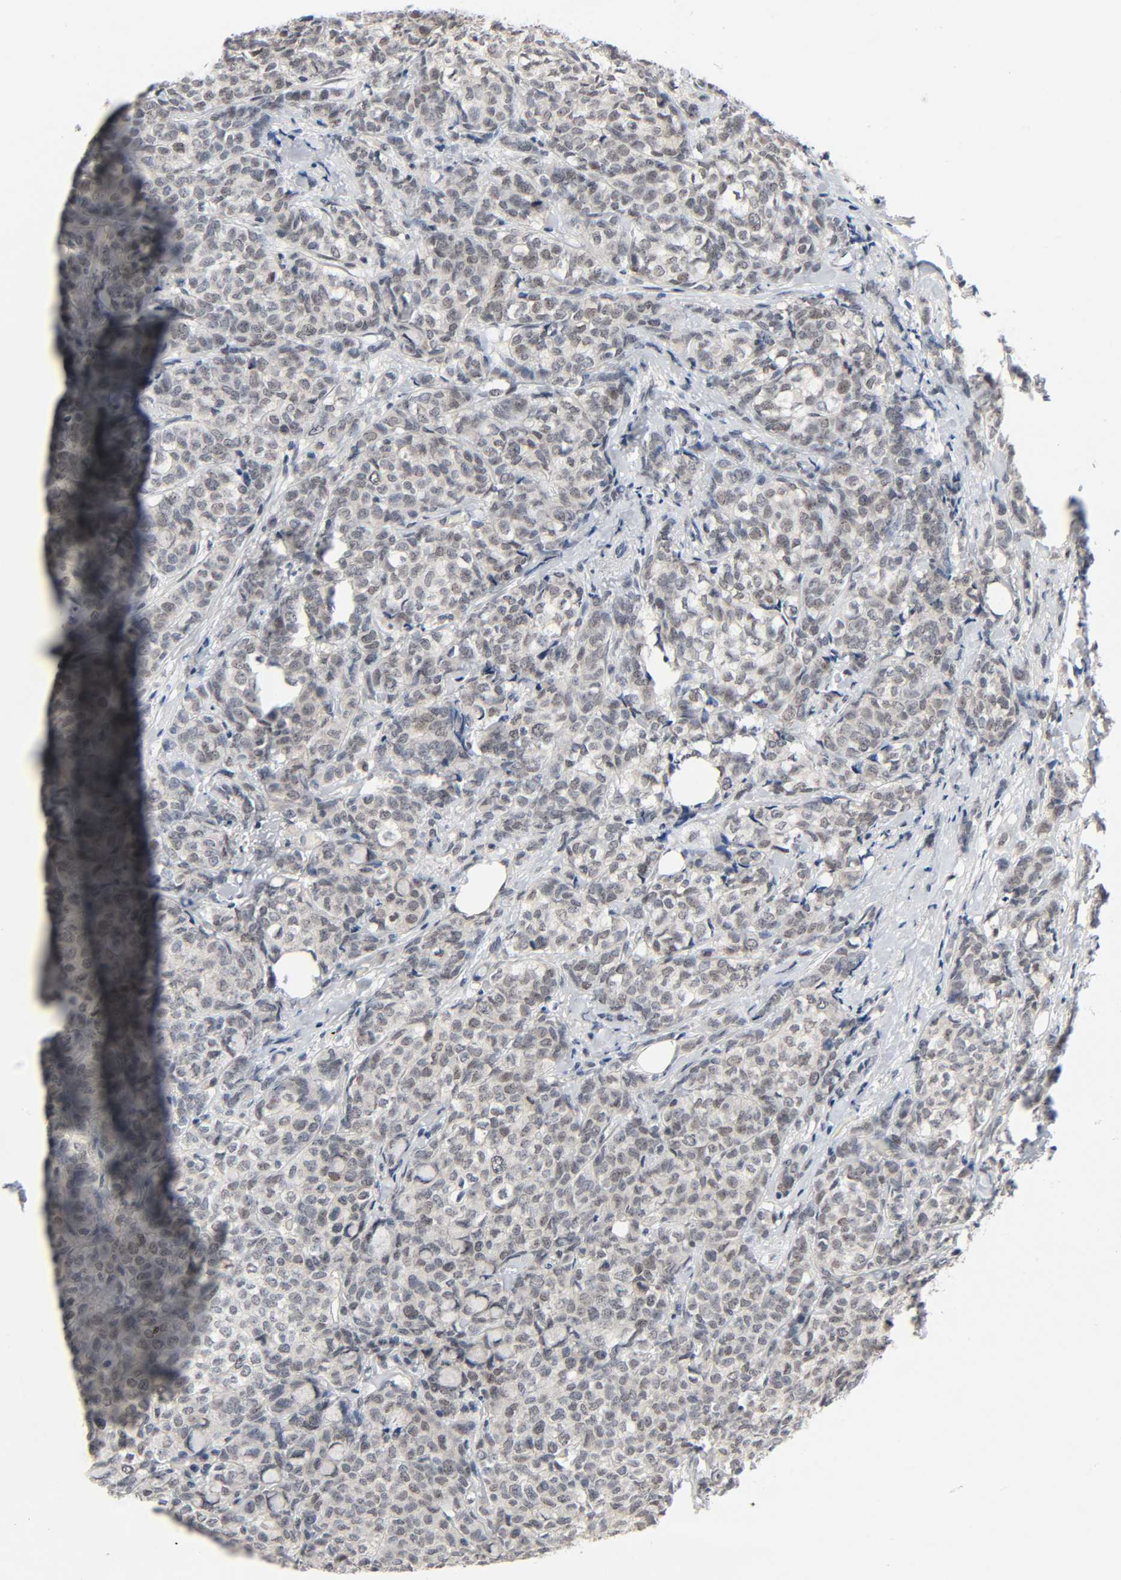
{"staining": {"intensity": "weak", "quantity": "25%-75%", "location": "nuclear"}, "tissue": "breast cancer", "cell_type": "Tumor cells", "image_type": "cancer", "snomed": [{"axis": "morphology", "description": "Lobular carcinoma"}, {"axis": "topography", "description": "Breast"}], "caption": "This image demonstrates immunohistochemistry staining of human breast cancer (lobular carcinoma), with low weak nuclear positivity in about 25%-75% of tumor cells.", "gene": "MAPKAPK5", "patient": {"sex": "female", "age": 60}}